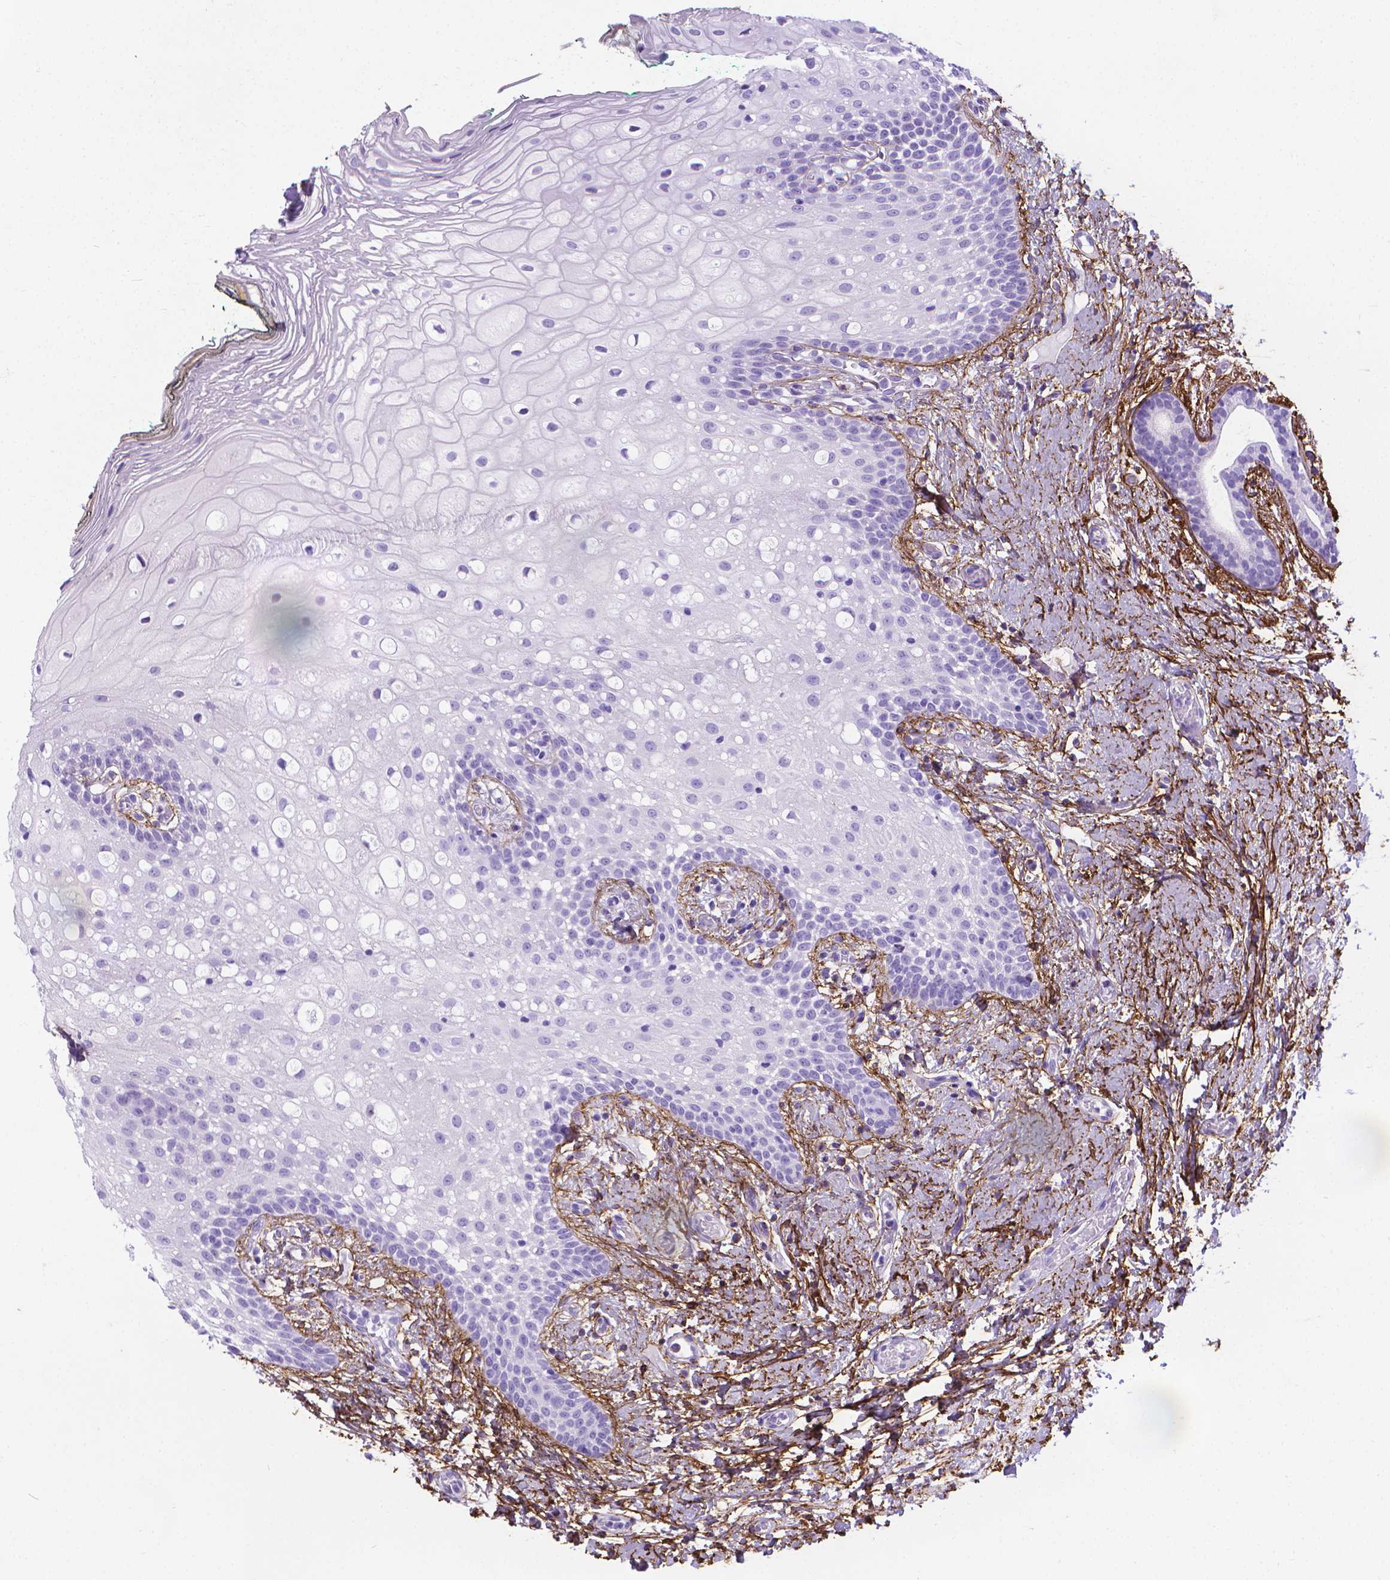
{"staining": {"intensity": "negative", "quantity": "none", "location": "none"}, "tissue": "oral mucosa", "cell_type": "Squamous epithelial cells", "image_type": "normal", "snomed": [{"axis": "morphology", "description": "Normal tissue, NOS"}, {"axis": "topography", "description": "Oral tissue"}], "caption": "DAB (3,3'-diaminobenzidine) immunohistochemical staining of benign oral mucosa displays no significant expression in squamous epithelial cells.", "gene": "MFAP2", "patient": {"sex": "female", "age": 83}}